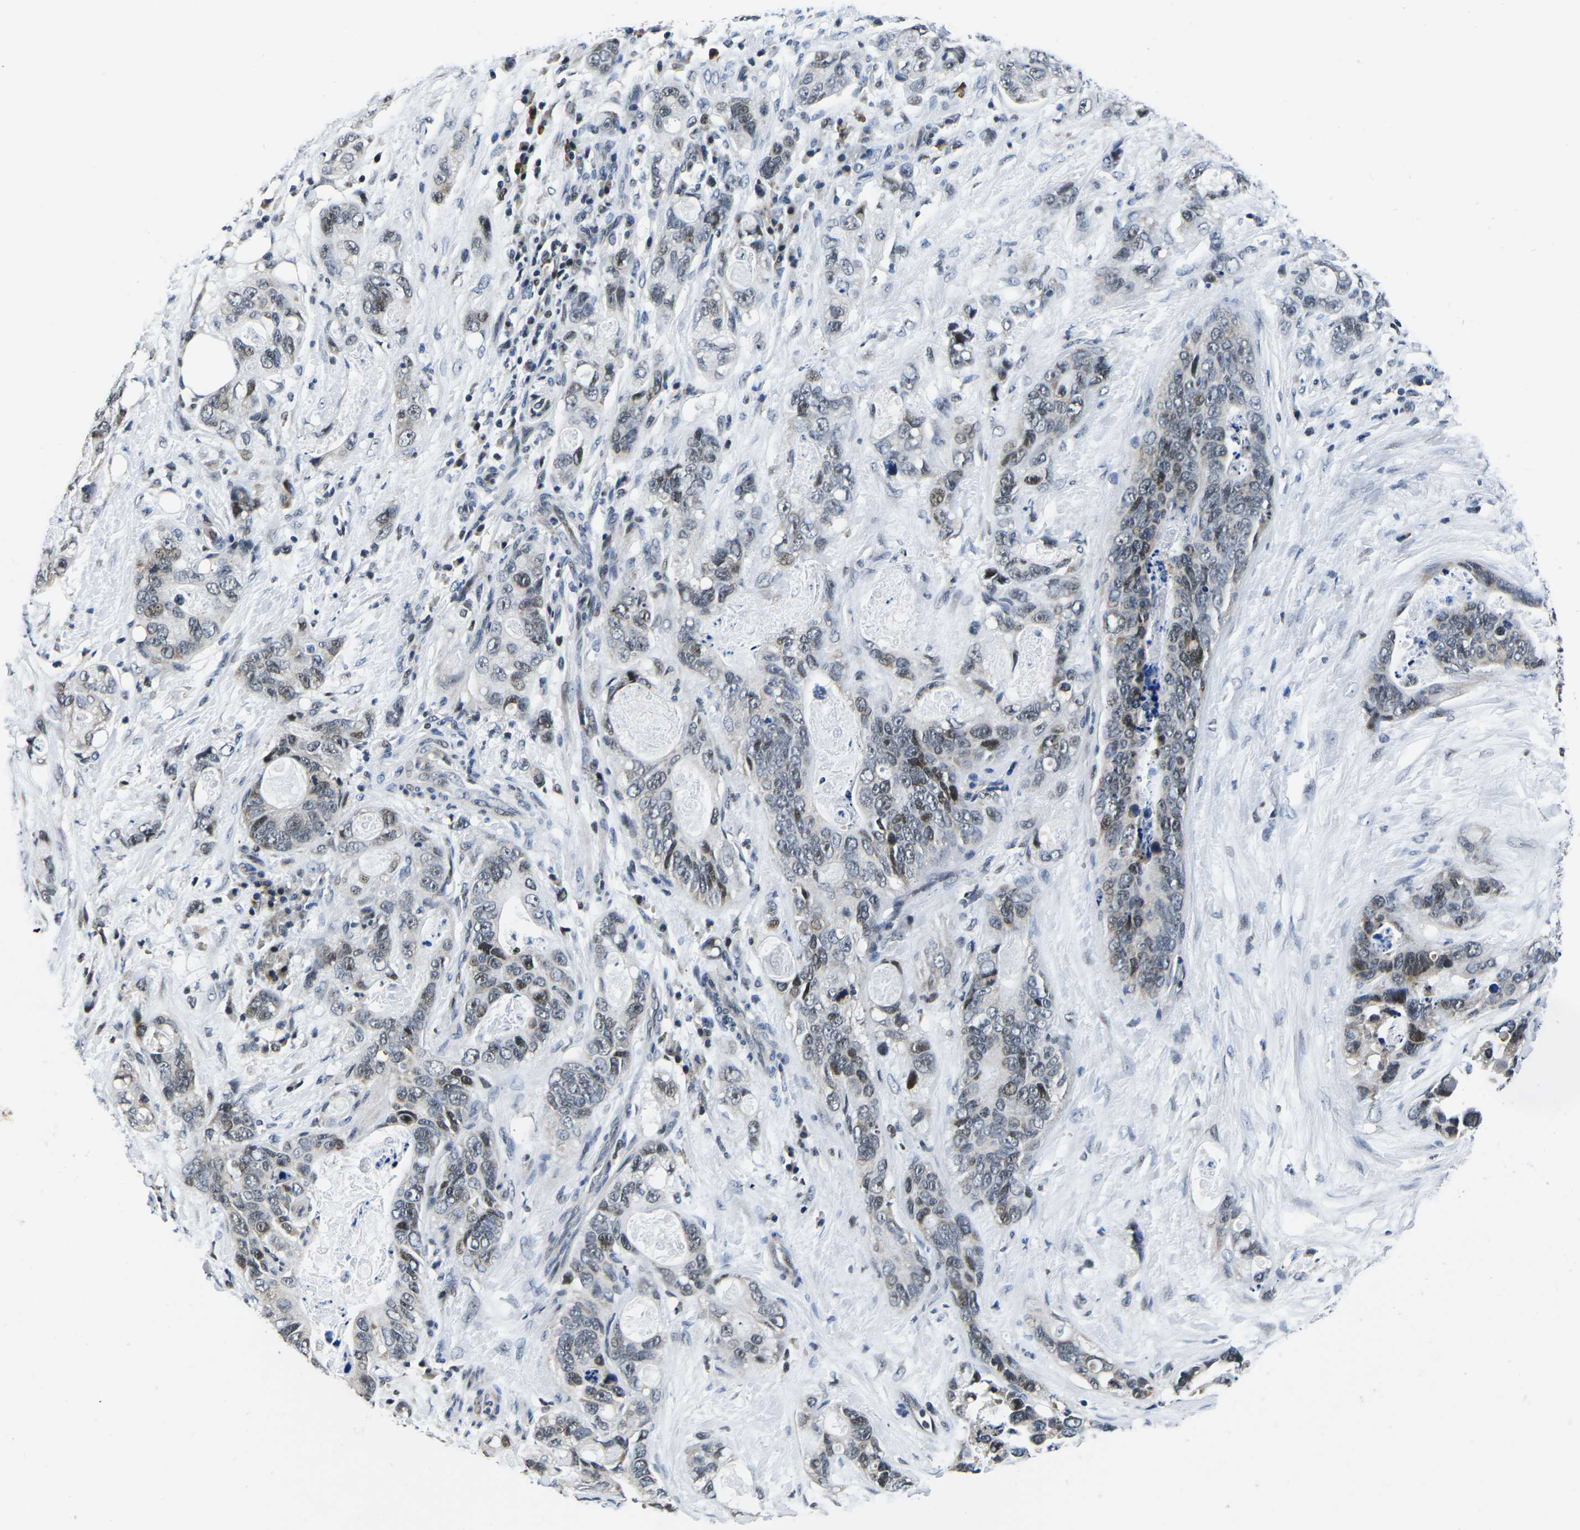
{"staining": {"intensity": "moderate", "quantity": "<25%", "location": "nuclear"}, "tissue": "stomach cancer", "cell_type": "Tumor cells", "image_type": "cancer", "snomed": [{"axis": "morphology", "description": "Adenocarcinoma, NOS"}, {"axis": "topography", "description": "Stomach"}], "caption": "Human stomach cancer stained for a protein (brown) shows moderate nuclear positive expression in approximately <25% of tumor cells.", "gene": "CDC73", "patient": {"sex": "female", "age": 89}}